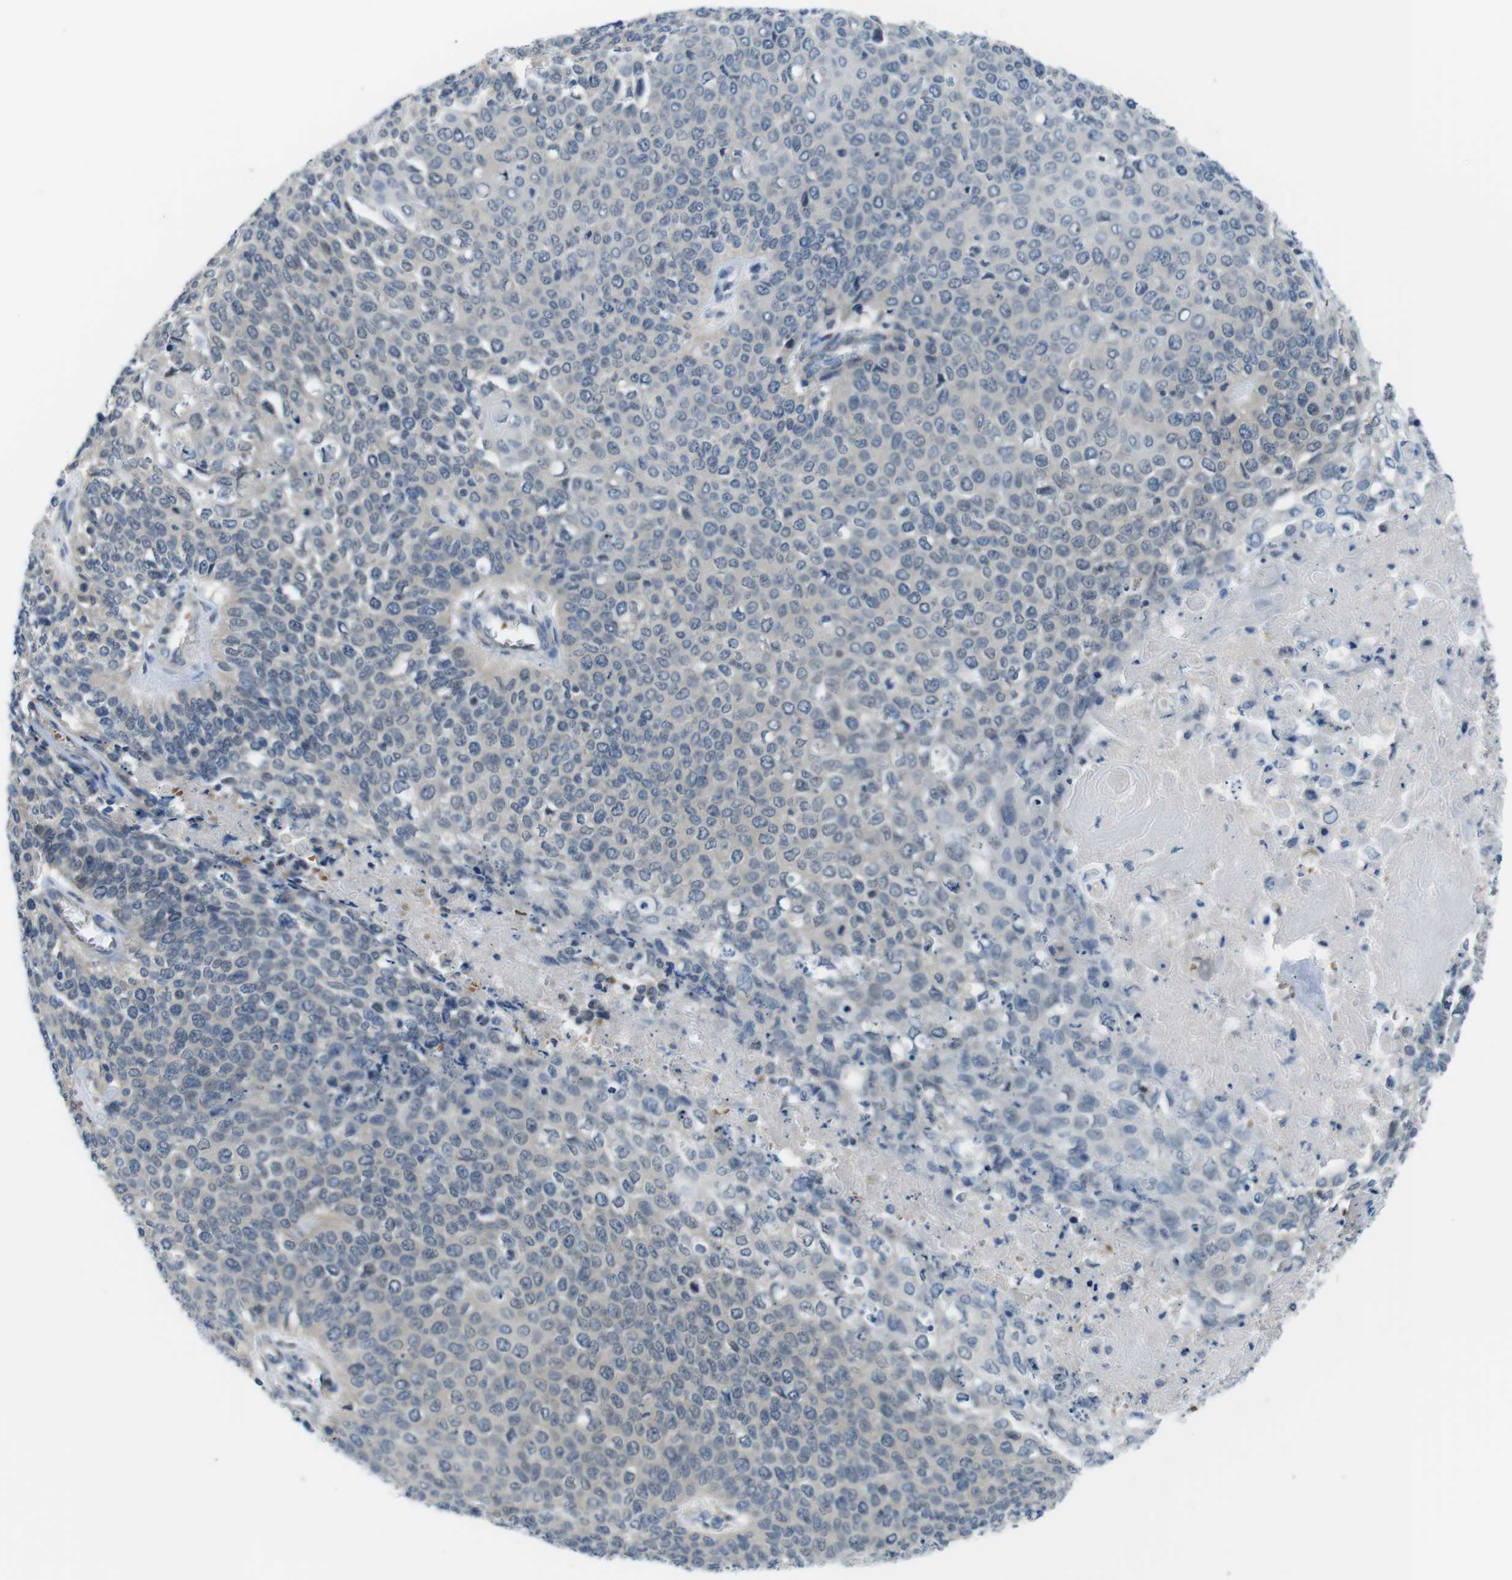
{"staining": {"intensity": "negative", "quantity": "none", "location": "none"}, "tissue": "cervical cancer", "cell_type": "Tumor cells", "image_type": "cancer", "snomed": [{"axis": "morphology", "description": "Squamous cell carcinoma, NOS"}, {"axis": "topography", "description": "Cervix"}], "caption": "Tumor cells show no significant staining in squamous cell carcinoma (cervical).", "gene": "WSCD1", "patient": {"sex": "female", "age": 39}}